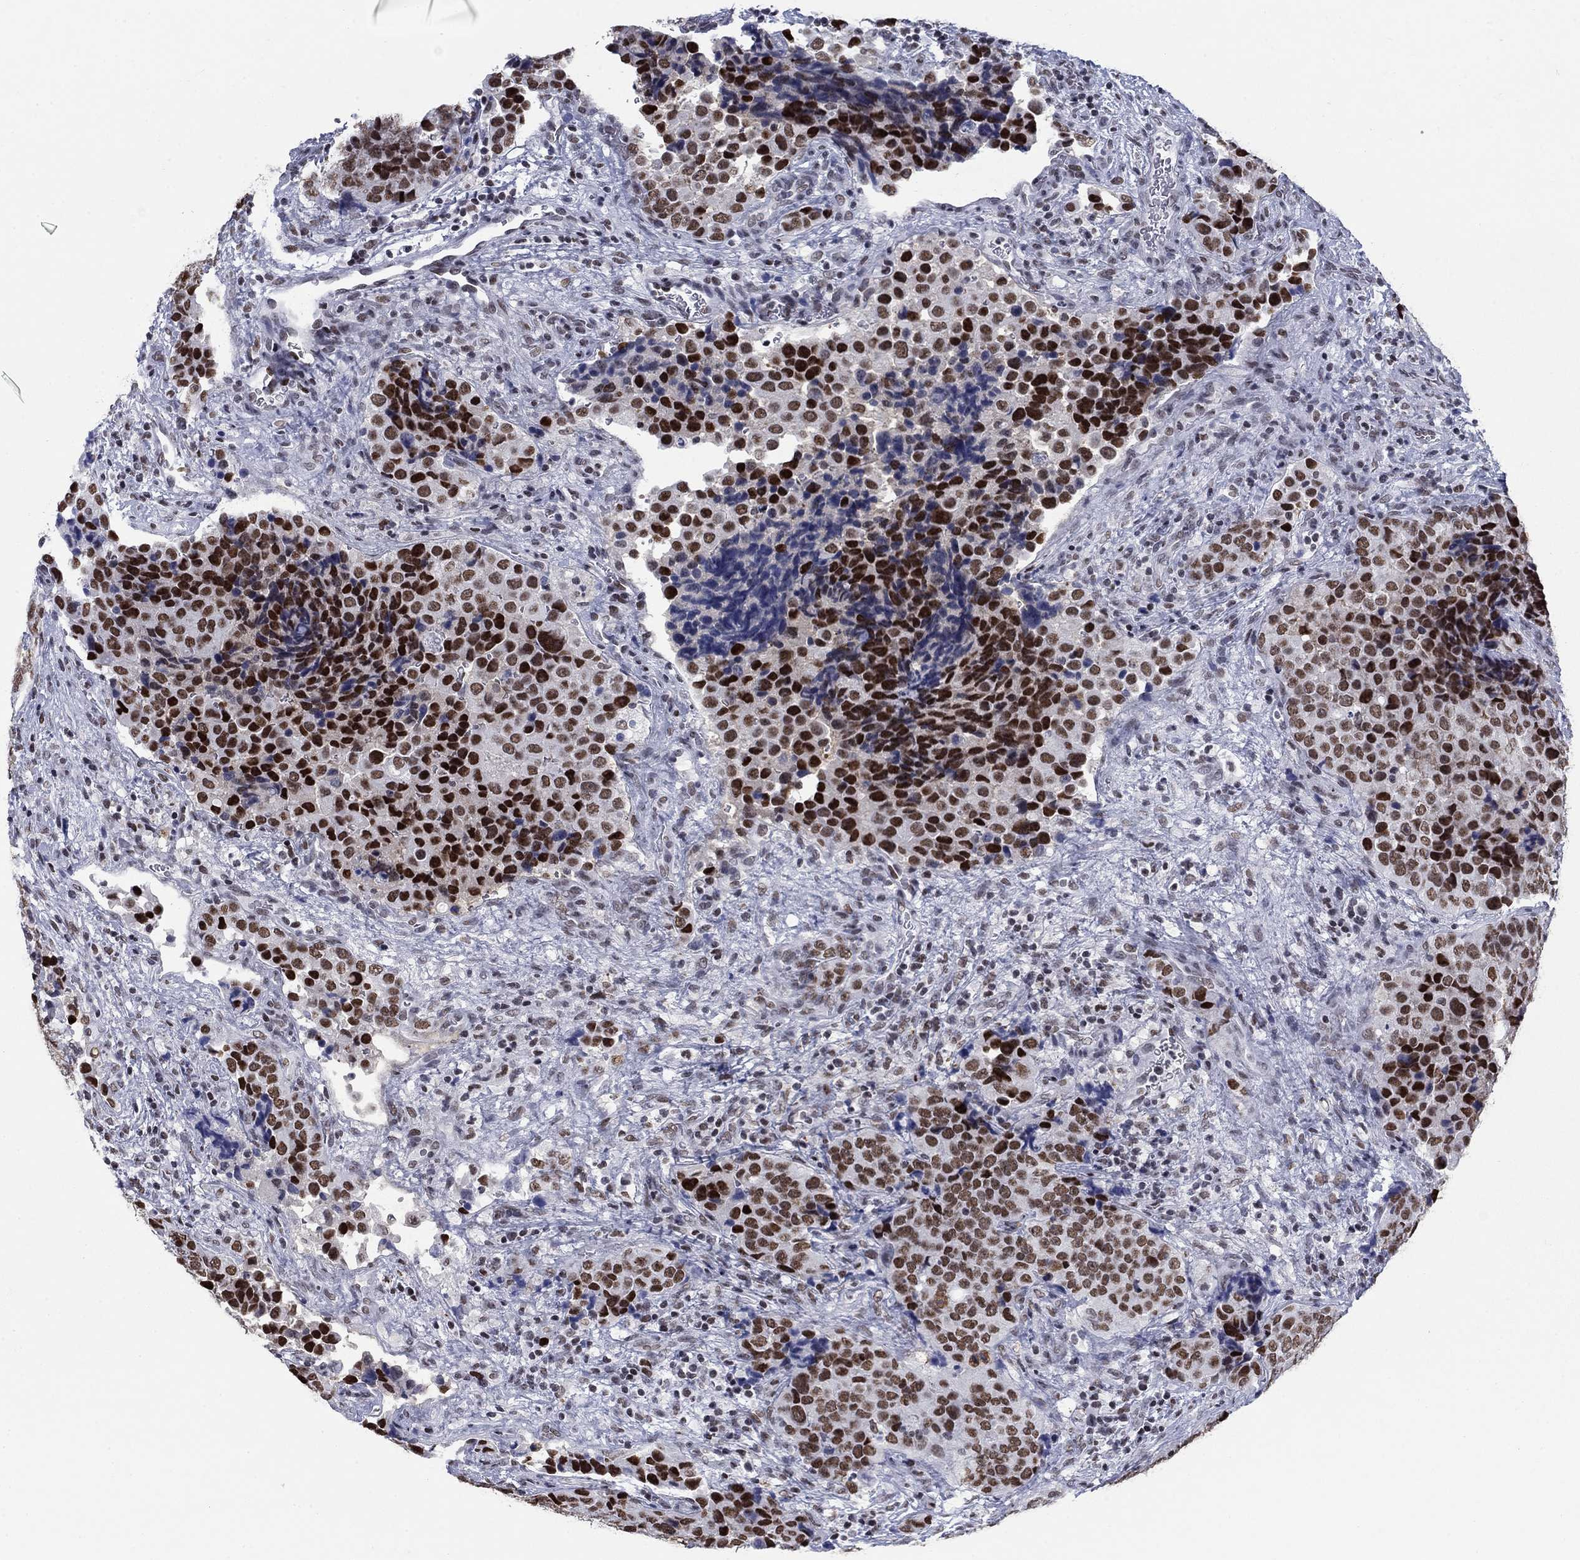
{"staining": {"intensity": "strong", "quantity": ">75%", "location": "nuclear"}, "tissue": "urothelial cancer", "cell_type": "Tumor cells", "image_type": "cancer", "snomed": [{"axis": "morphology", "description": "Urothelial carcinoma, NOS"}, {"axis": "topography", "description": "Urinary bladder"}], "caption": "Protein expression analysis of transitional cell carcinoma demonstrates strong nuclear positivity in about >75% of tumor cells.", "gene": "NPAS3", "patient": {"sex": "male", "age": 52}}